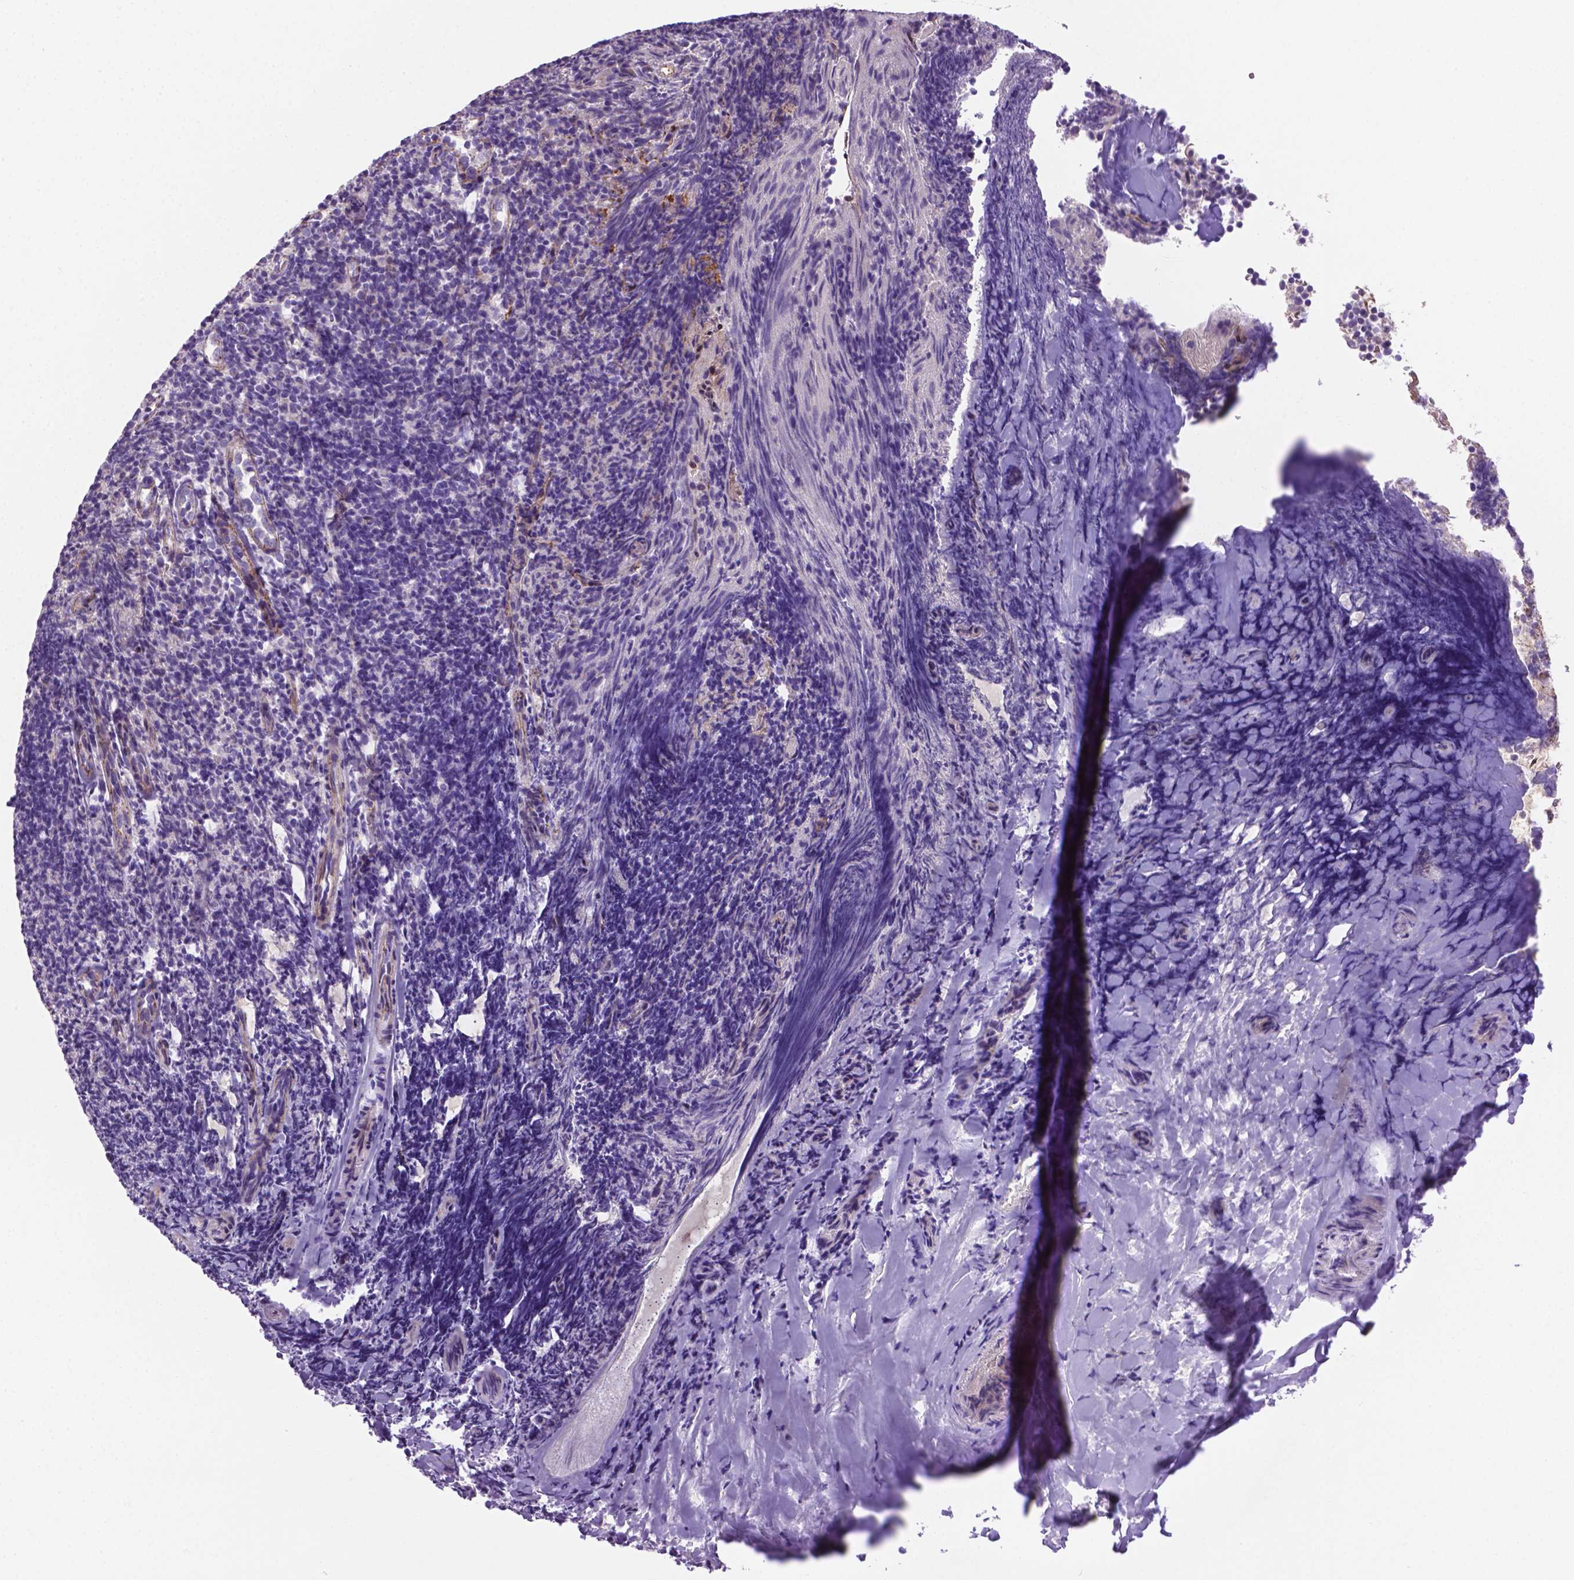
{"staining": {"intensity": "negative", "quantity": "none", "location": "none"}, "tissue": "tonsil", "cell_type": "Non-germinal center cells", "image_type": "normal", "snomed": [{"axis": "morphology", "description": "Normal tissue, NOS"}, {"axis": "topography", "description": "Tonsil"}], "caption": "Immunohistochemistry image of normal tonsil: human tonsil stained with DAB (3,3'-diaminobenzidine) reveals no significant protein staining in non-germinal center cells. (DAB immunohistochemistry (IHC) visualized using brightfield microscopy, high magnification).", "gene": "CCER2", "patient": {"sex": "female", "age": 10}}